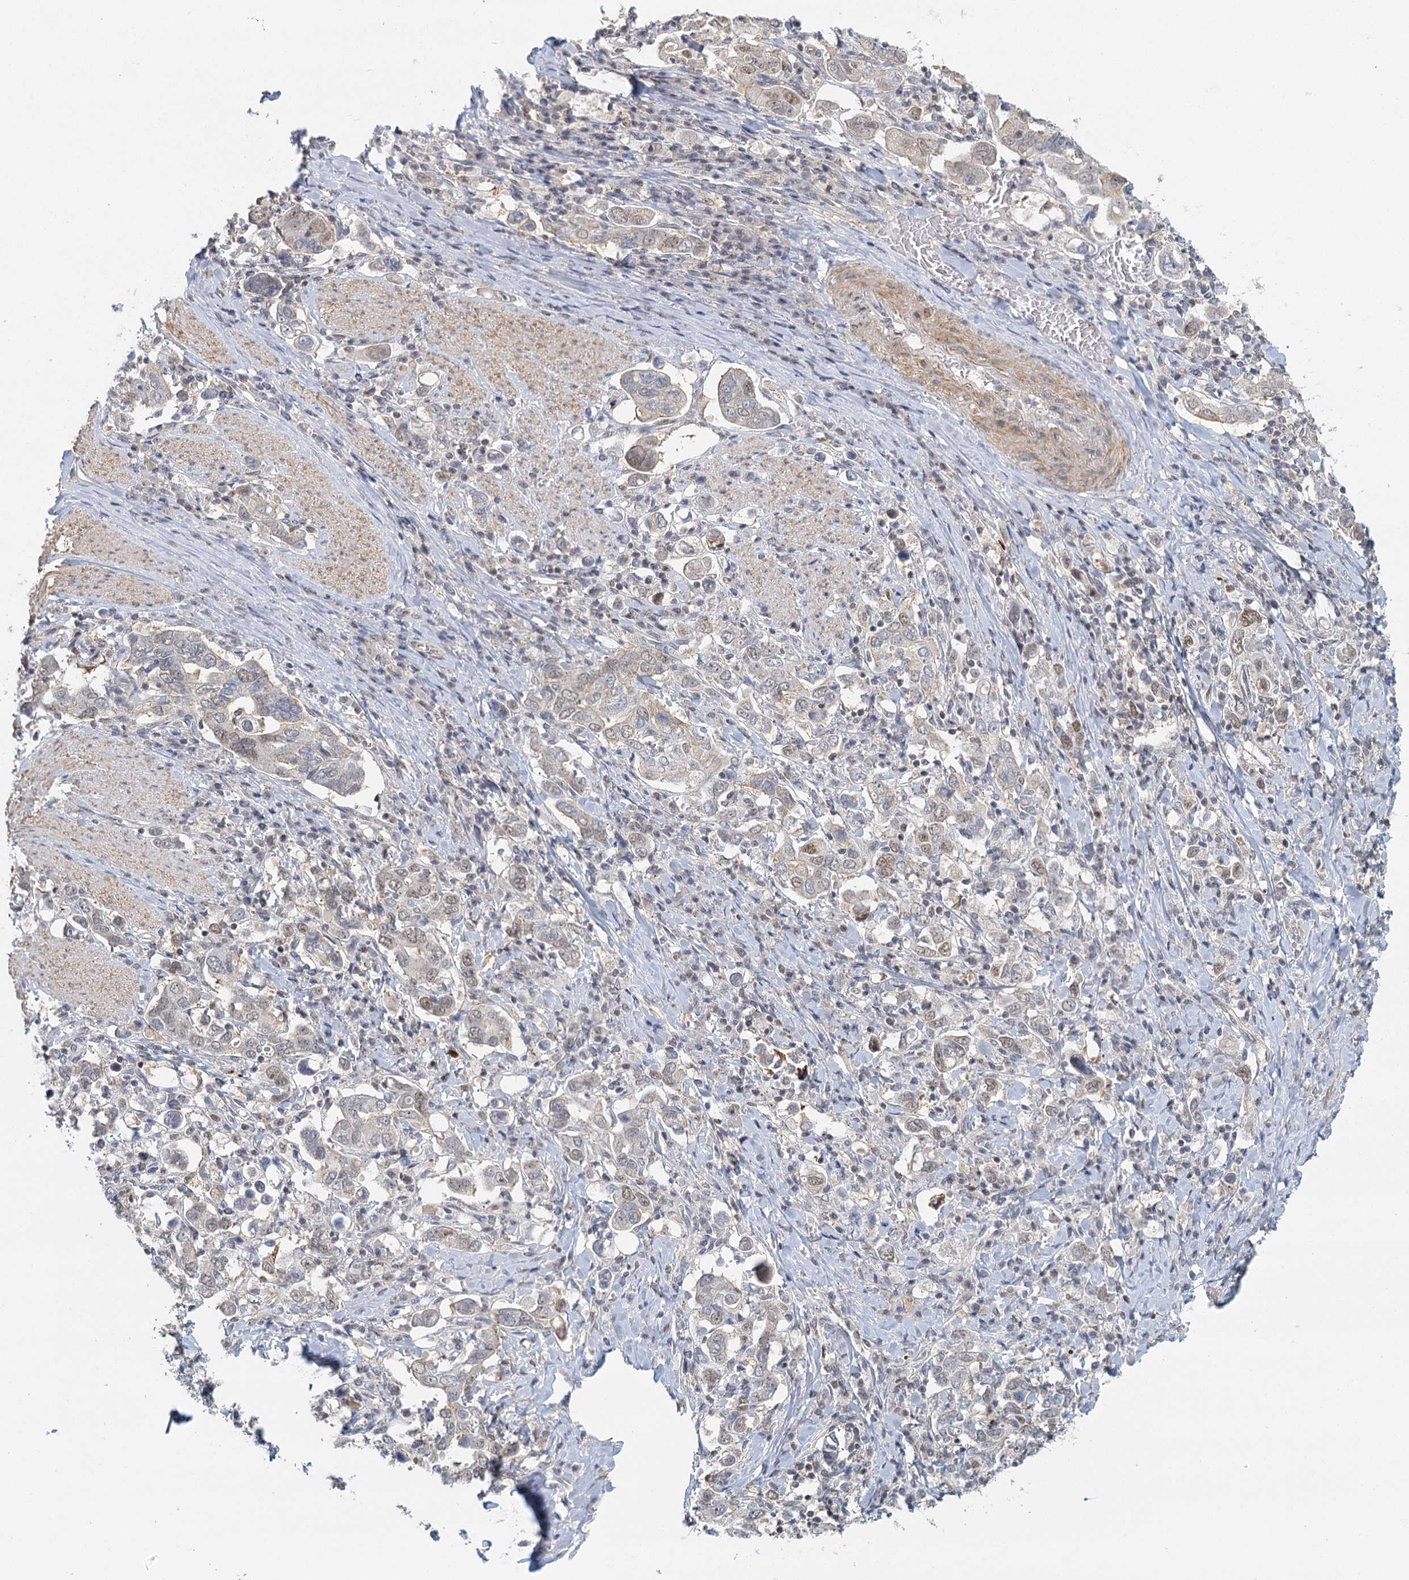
{"staining": {"intensity": "negative", "quantity": "none", "location": "none"}, "tissue": "stomach cancer", "cell_type": "Tumor cells", "image_type": "cancer", "snomed": [{"axis": "morphology", "description": "Adenocarcinoma, NOS"}, {"axis": "topography", "description": "Stomach, upper"}], "caption": "An image of human stomach adenocarcinoma is negative for staining in tumor cells.", "gene": "GPATCH11", "patient": {"sex": "male", "age": 62}}